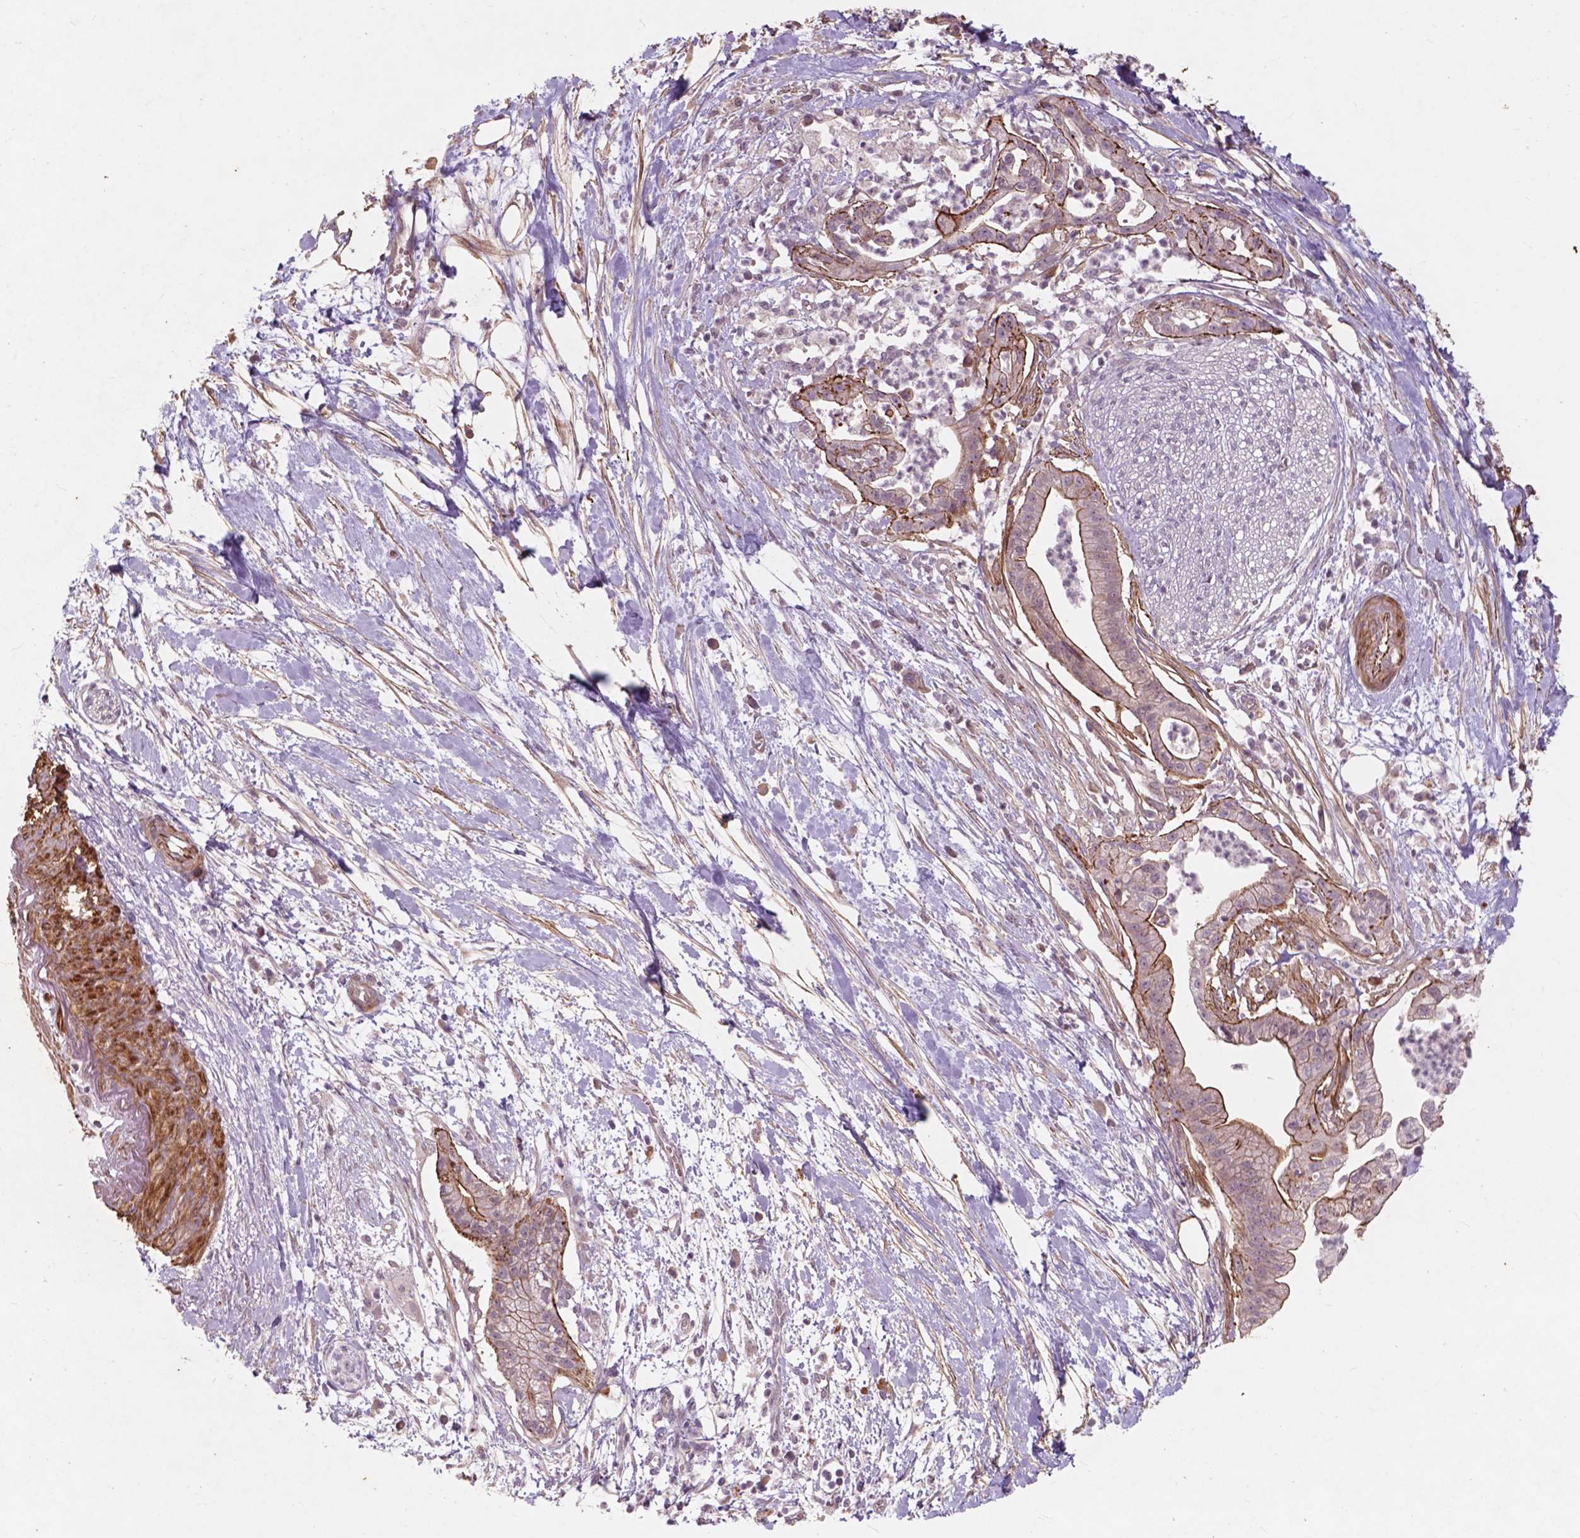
{"staining": {"intensity": "moderate", "quantity": "25%-75%", "location": "cytoplasmic/membranous"}, "tissue": "pancreatic cancer", "cell_type": "Tumor cells", "image_type": "cancer", "snomed": [{"axis": "morphology", "description": "Normal tissue, NOS"}, {"axis": "morphology", "description": "Adenocarcinoma, NOS"}, {"axis": "topography", "description": "Lymph node"}, {"axis": "topography", "description": "Pancreas"}], "caption": "Immunohistochemistry (IHC) histopathology image of neoplastic tissue: pancreatic cancer stained using immunohistochemistry displays medium levels of moderate protein expression localized specifically in the cytoplasmic/membranous of tumor cells, appearing as a cytoplasmic/membranous brown color.", "gene": "RFPL4B", "patient": {"sex": "female", "age": 58}}